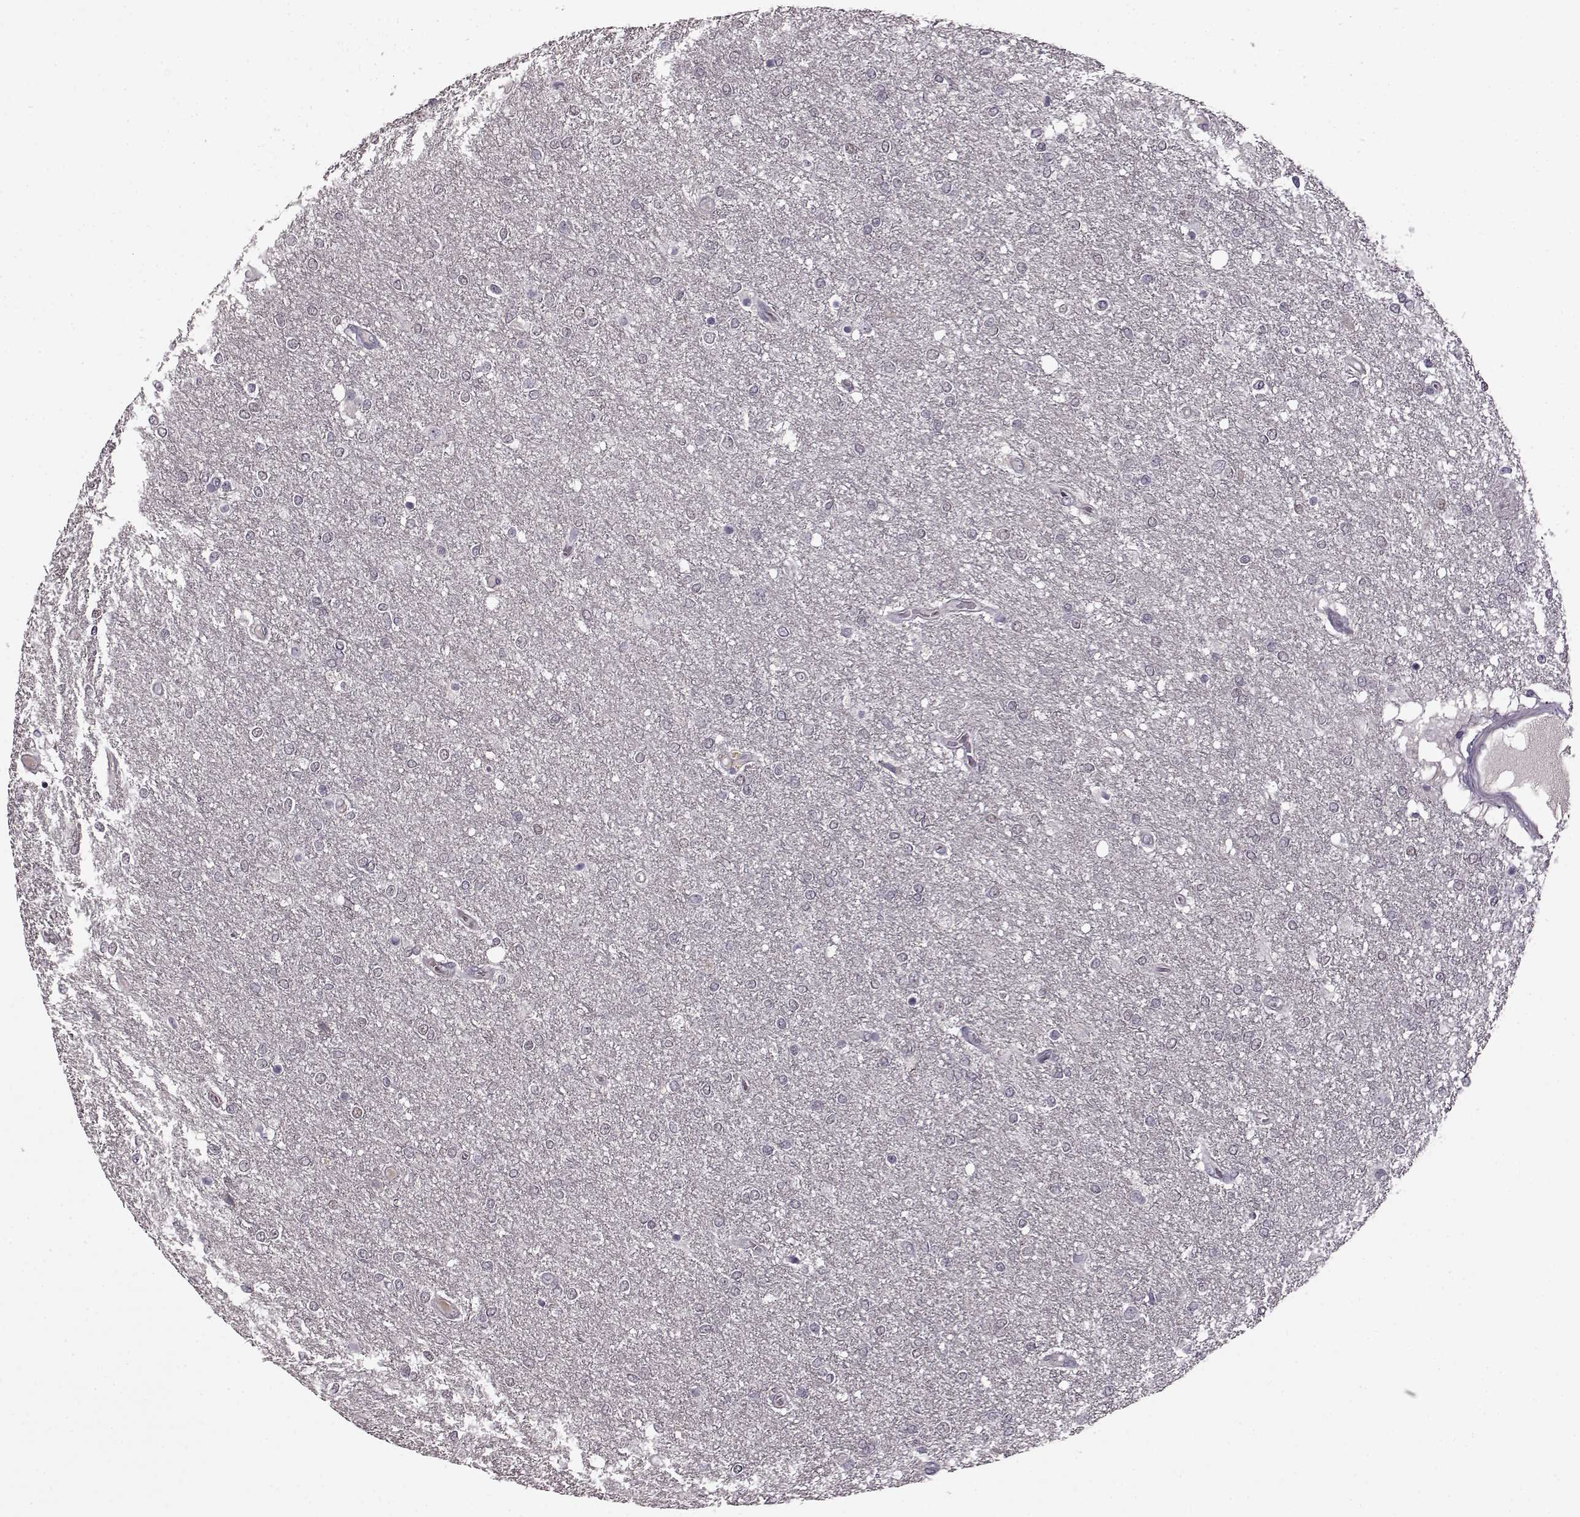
{"staining": {"intensity": "negative", "quantity": "none", "location": "none"}, "tissue": "glioma", "cell_type": "Tumor cells", "image_type": "cancer", "snomed": [{"axis": "morphology", "description": "Glioma, malignant, High grade"}, {"axis": "topography", "description": "Brain"}], "caption": "A high-resolution micrograph shows IHC staining of glioma, which displays no significant expression in tumor cells. The staining is performed using DAB brown chromogen with nuclei counter-stained in using hematoxylin.", "gene": "CNGA3", "patient": {"sex": "female", "age": 61}}